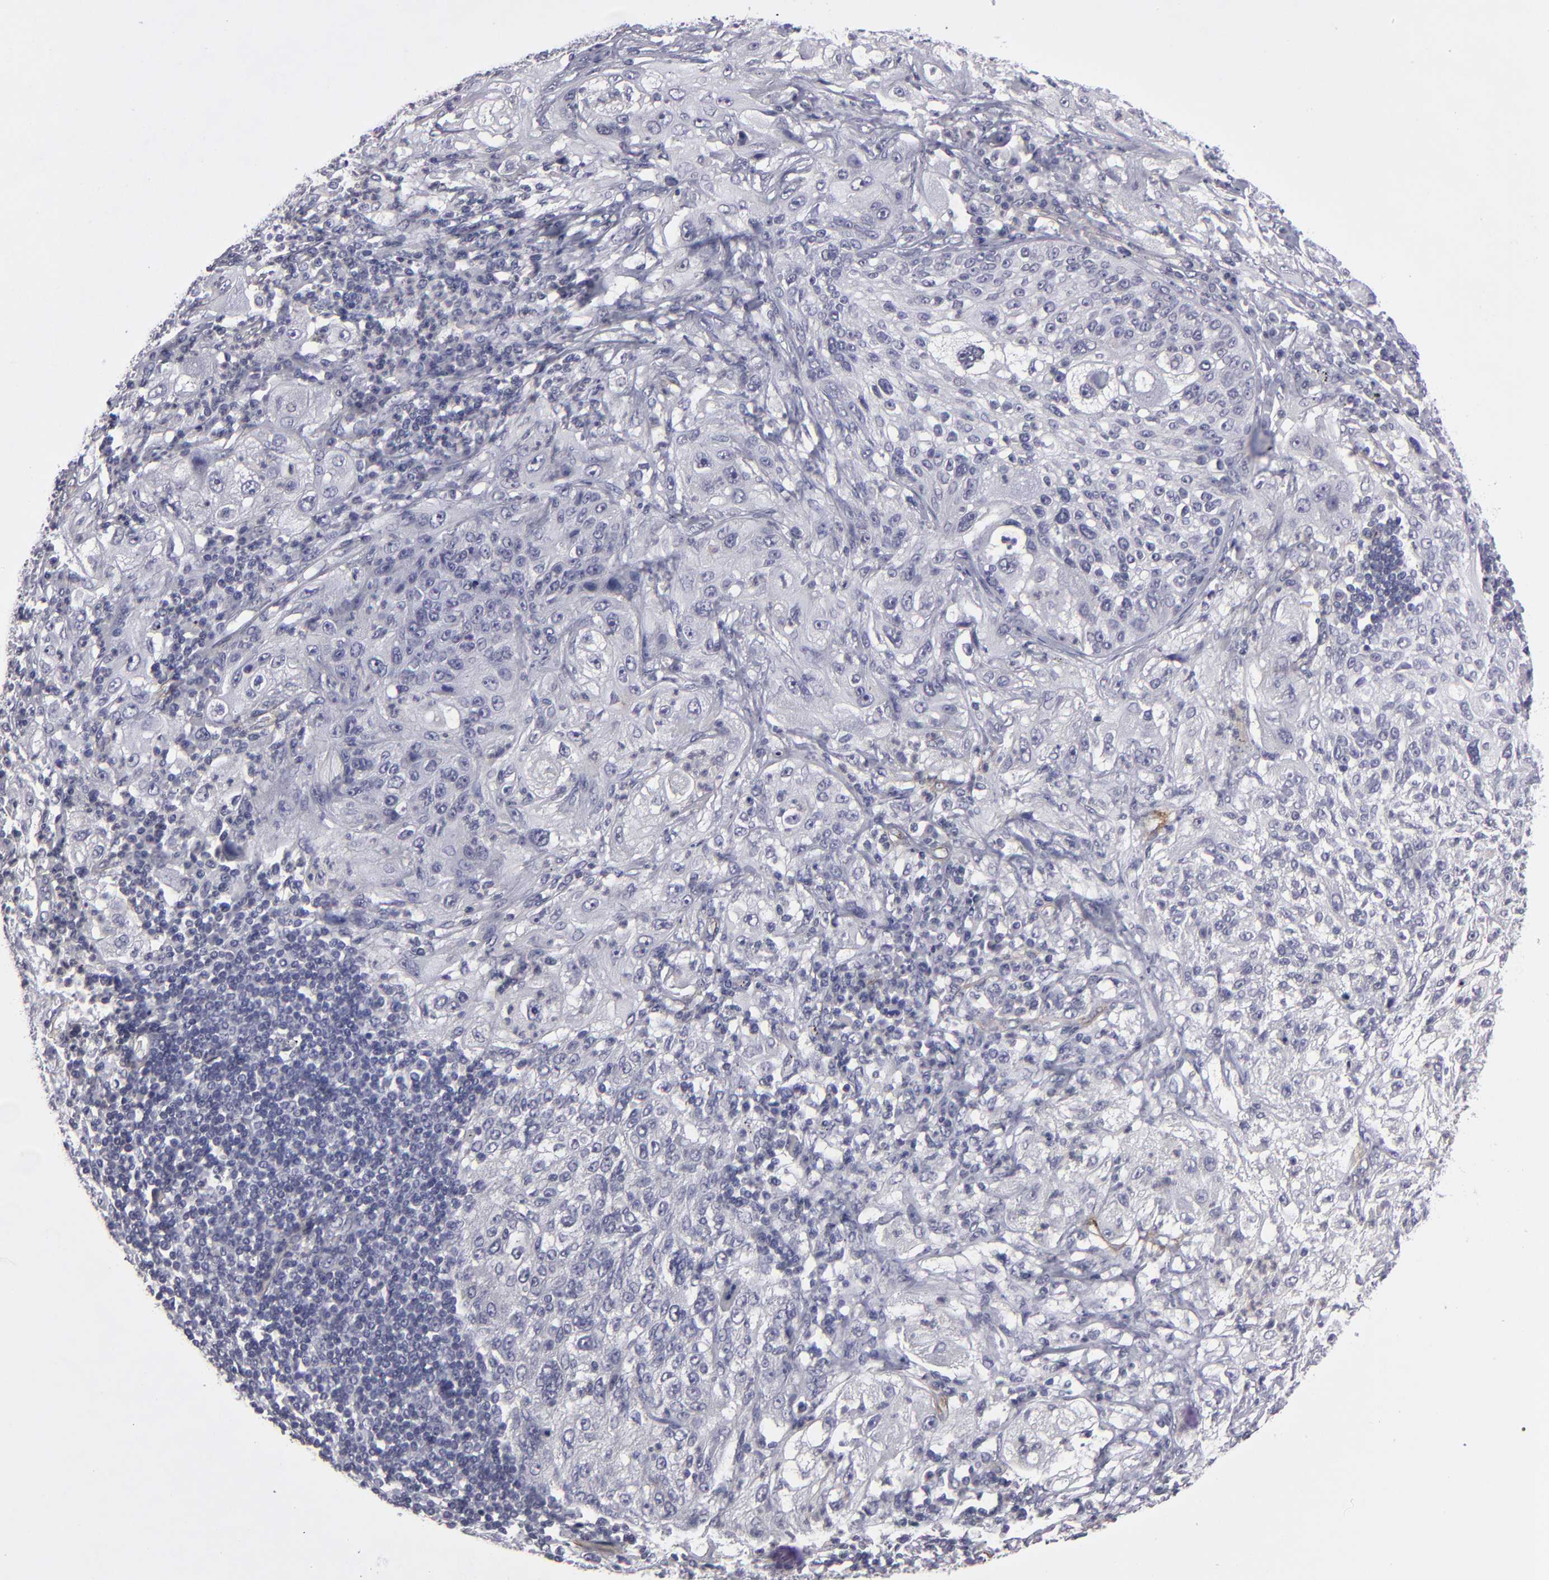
{"staining": {"intensity": "negative", "quantity": "none", "location": "none"}, "tissue": "lung cancer", "cell_type": "Tumor cells", "image_type": "cancer", "snomed": [{"axis": "morphology", "description": "Inflammation, NOS"}, {"axis": "morphology", "description": "Squamous cell carcinoma, NOS"}, {"axis": "topography", "description": "Lymph node"}, {"axis": "topography", "description": "Soft tissue"}, {"axis": "topography", "description": "Lung"}], "caption": "The photomicrograph displays no staining of tumor cells in squamous cell carcinoma (lung).", "gene": "ZNF175", "patient": {"sex": "male", "age": 66}}